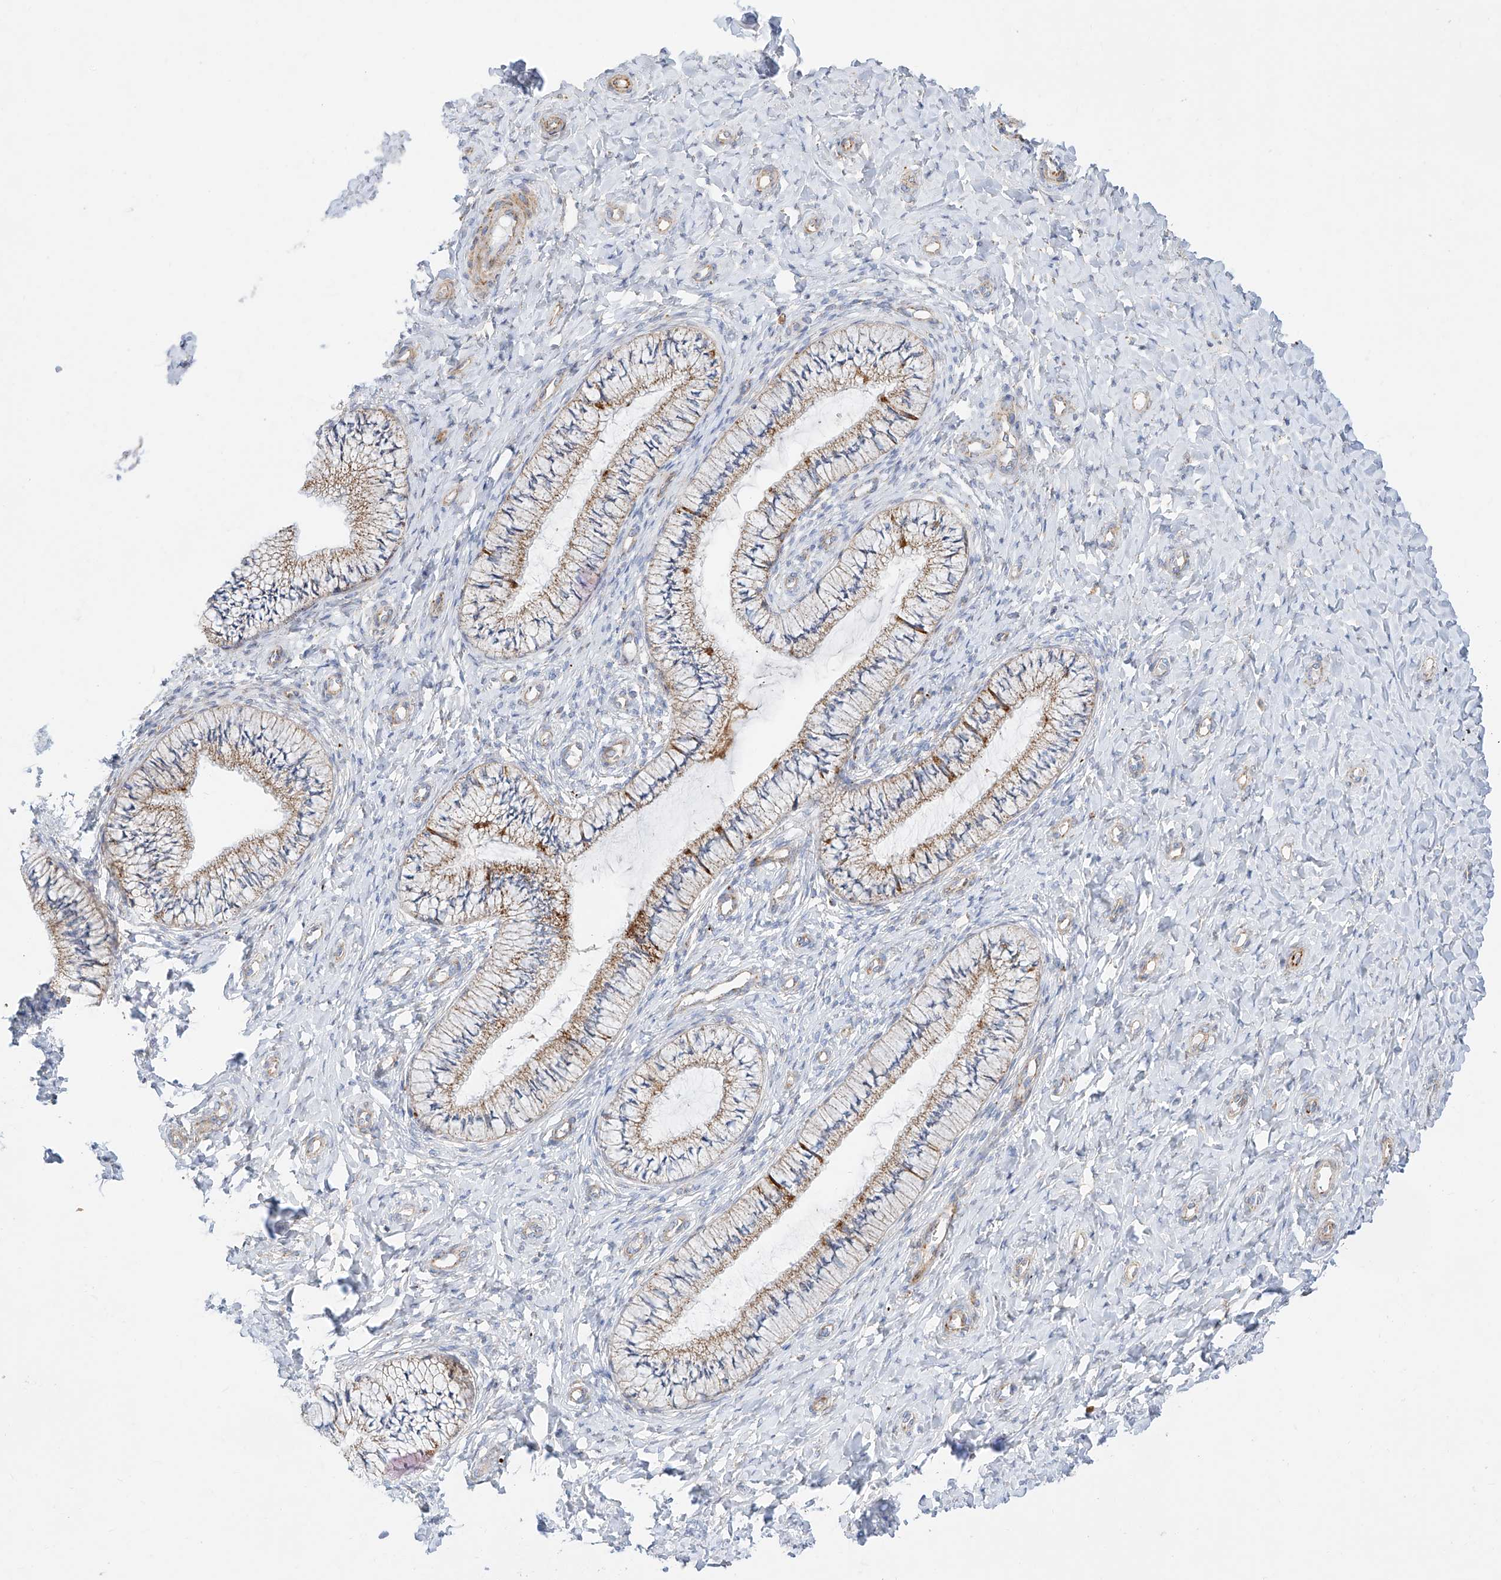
{"staining": {"intensity": "moderate", "quantity": ">75%", "location": "cytoplasmic/membranous"}, "tissue": "cervix", "cell_type": "Glandular cells", "image_type": "normal", "snomed": [{"axis": "morphology", "description": "Normal tissue, NOS"}, {"axis": "topography", "description": "Cervix"}], "caption": "High-power microscopy captured an immunohistochemistry (IHC) photomicrograph of benign cervix, revealing moderate cytoplasmic/membranous staining in about >75% of glandular cells. The staining is performed using DAB brown chromogen to label protein expression. The nuclei are counter-stained blue using hematoxylin.", "gene": "CST9", "patient": {"sex": "female", "age": 36}}